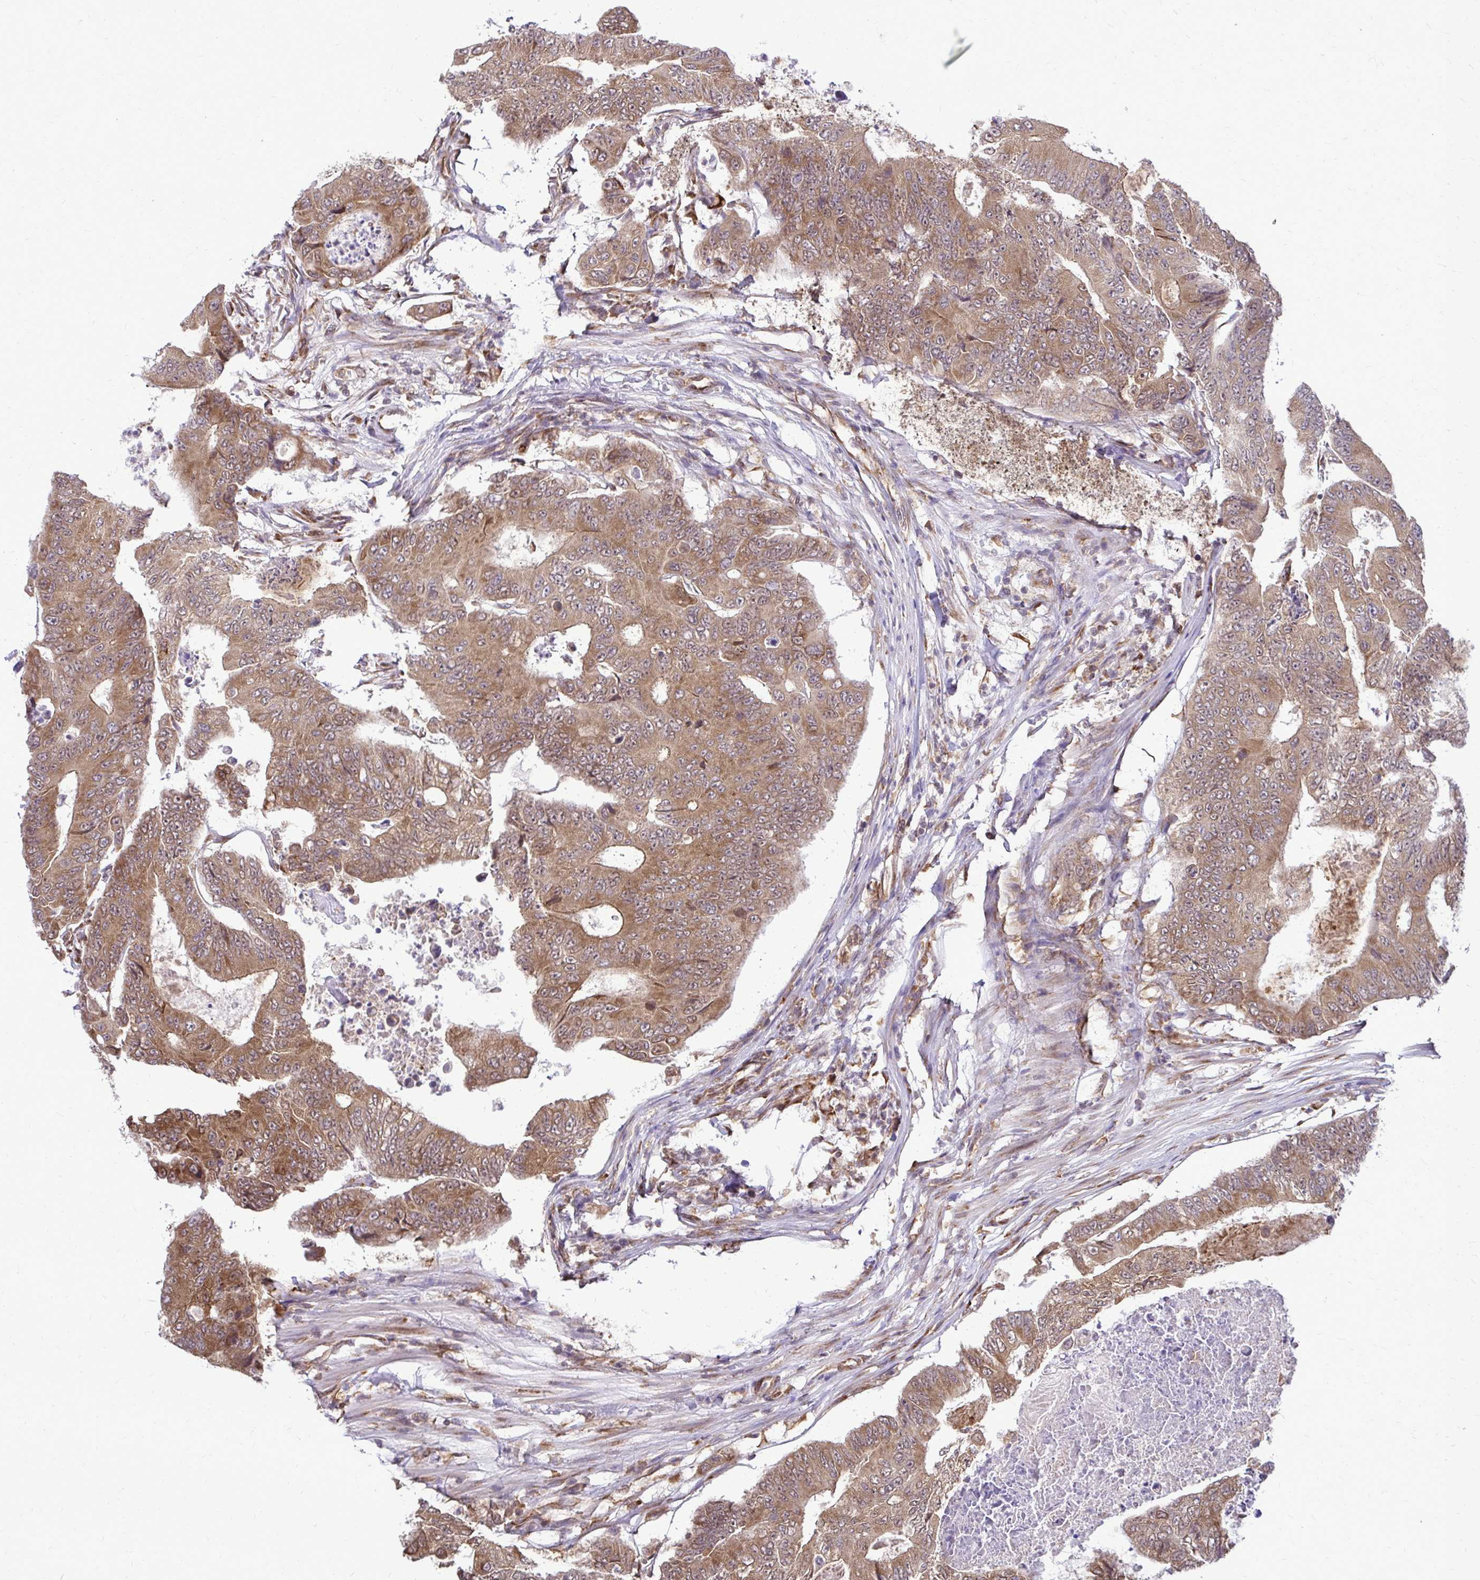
{"staining": {"intensity": "moderate", "quantity": ">75%", "location": "cytoplasmic/membranous"}, "tissue": "colorectal cancer", "cell_type": "Tumor cells", "image_type": "cancer", "snomed": [{"axis": "morphology", "description": "Adenocarcinoma, NOS"}, {"axis": "topography", "description": "Colon"}], "caption": "Immunohistochemical staining of human colorectal cancer displays moderate cytoplasmic/membranous protein staining in about >75% of tumor cells.", "gene": "FMR1", "patient": {"sex": "female", "age": 48}}